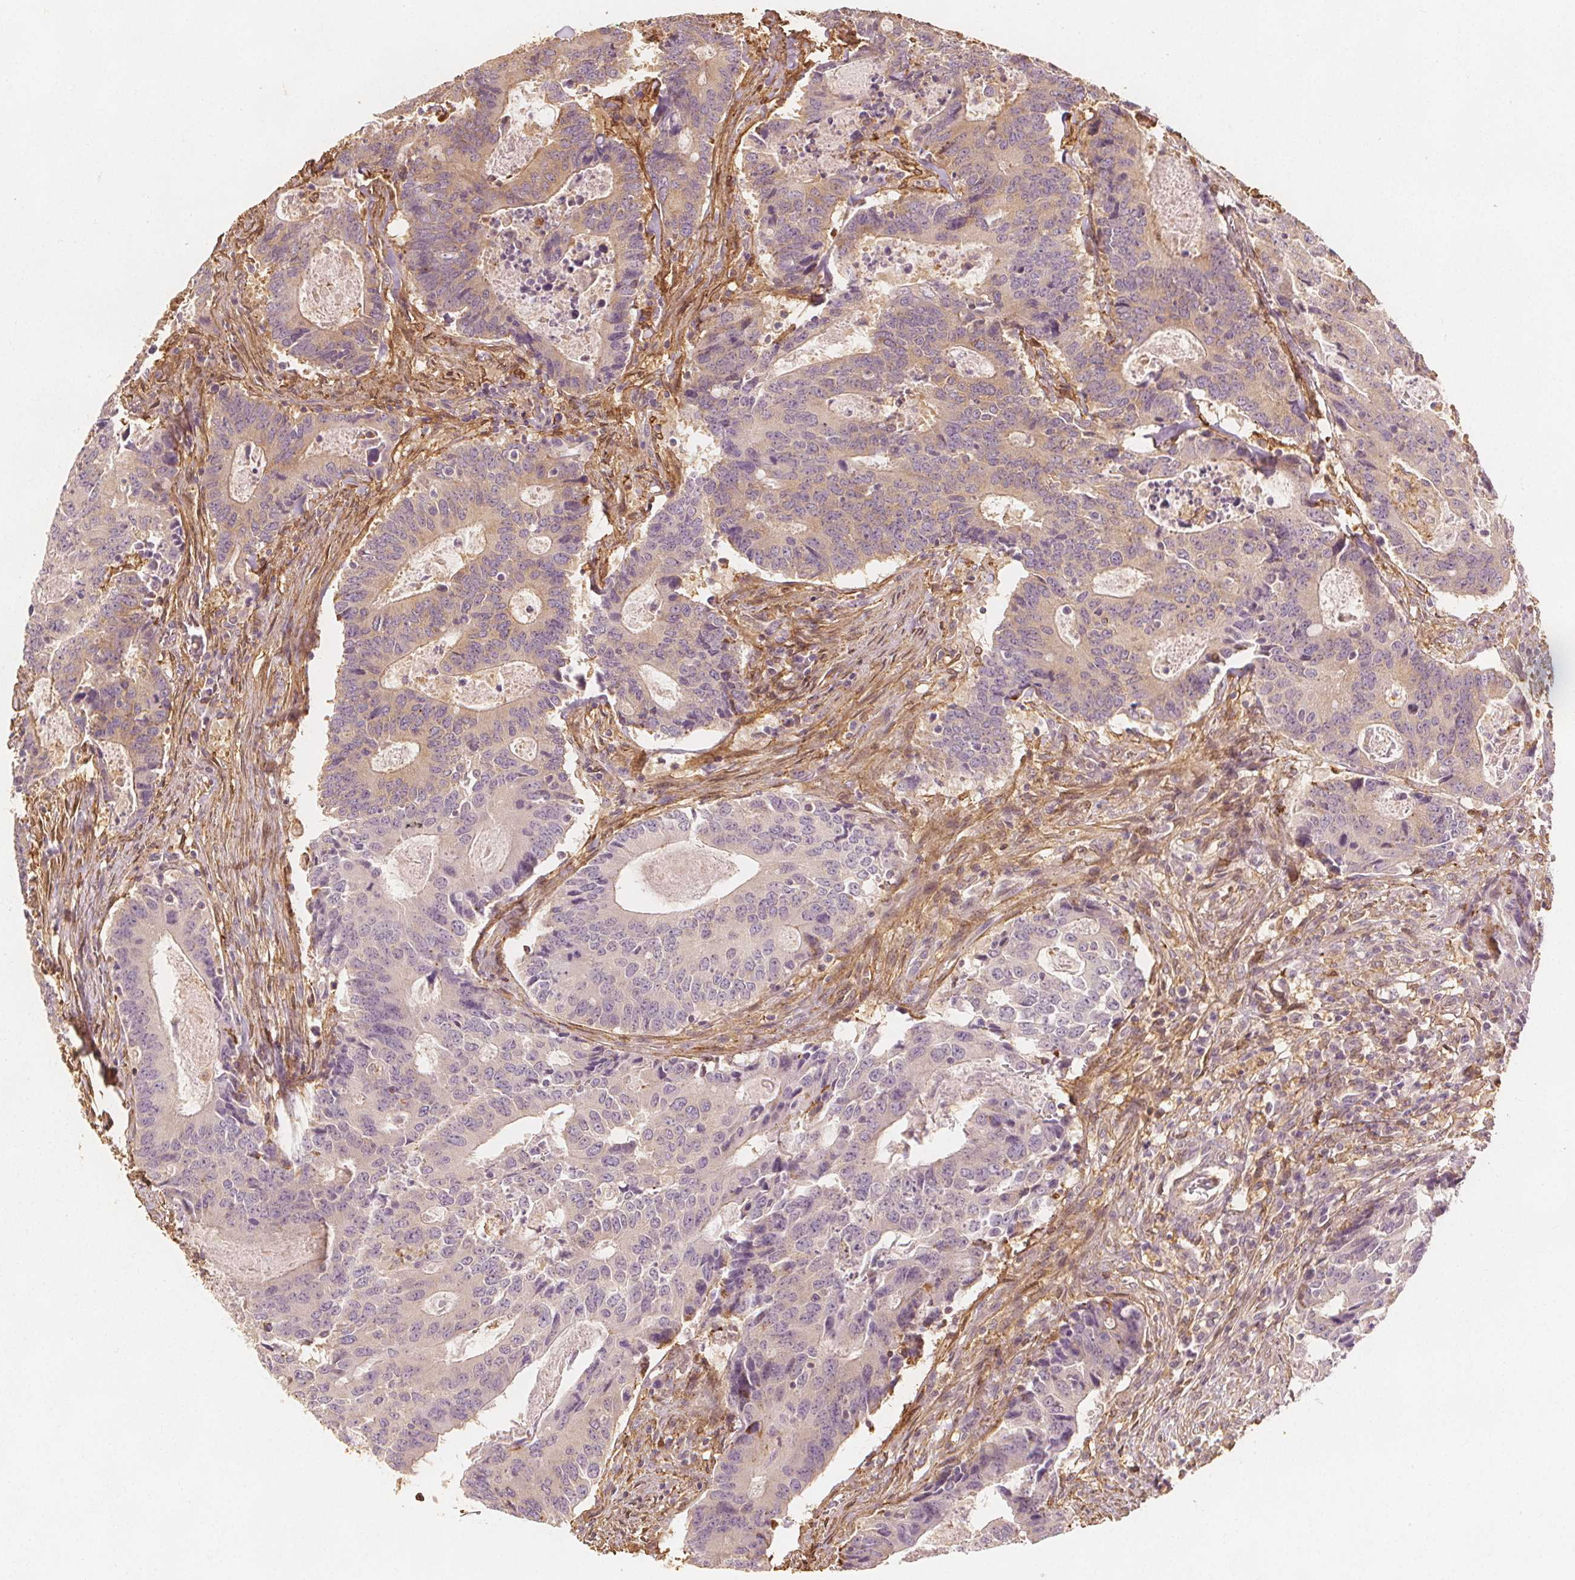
{"staining": {"intensity": "negative", "quantity": "none", "location": "none"}, "tissue": "colorectal cancer", "cell_type": "Tumor cells", "image_type": "cancer", "snomed": [{"axis": "morphology", "description": "Adenocarcinoma, NOS"}, {"axis": "topography", "description": "Colon"}], "caption": "The IHC photomicrograph has no significant expression in tumor cells of colorectal adenocarcinoma tissue. The staining is performed using DAB brown chromogen with nuclei counter-stained in using hematoxylin.", "gene": "ARHGAP26", "patient": {"sex": "male", "age": 67}}